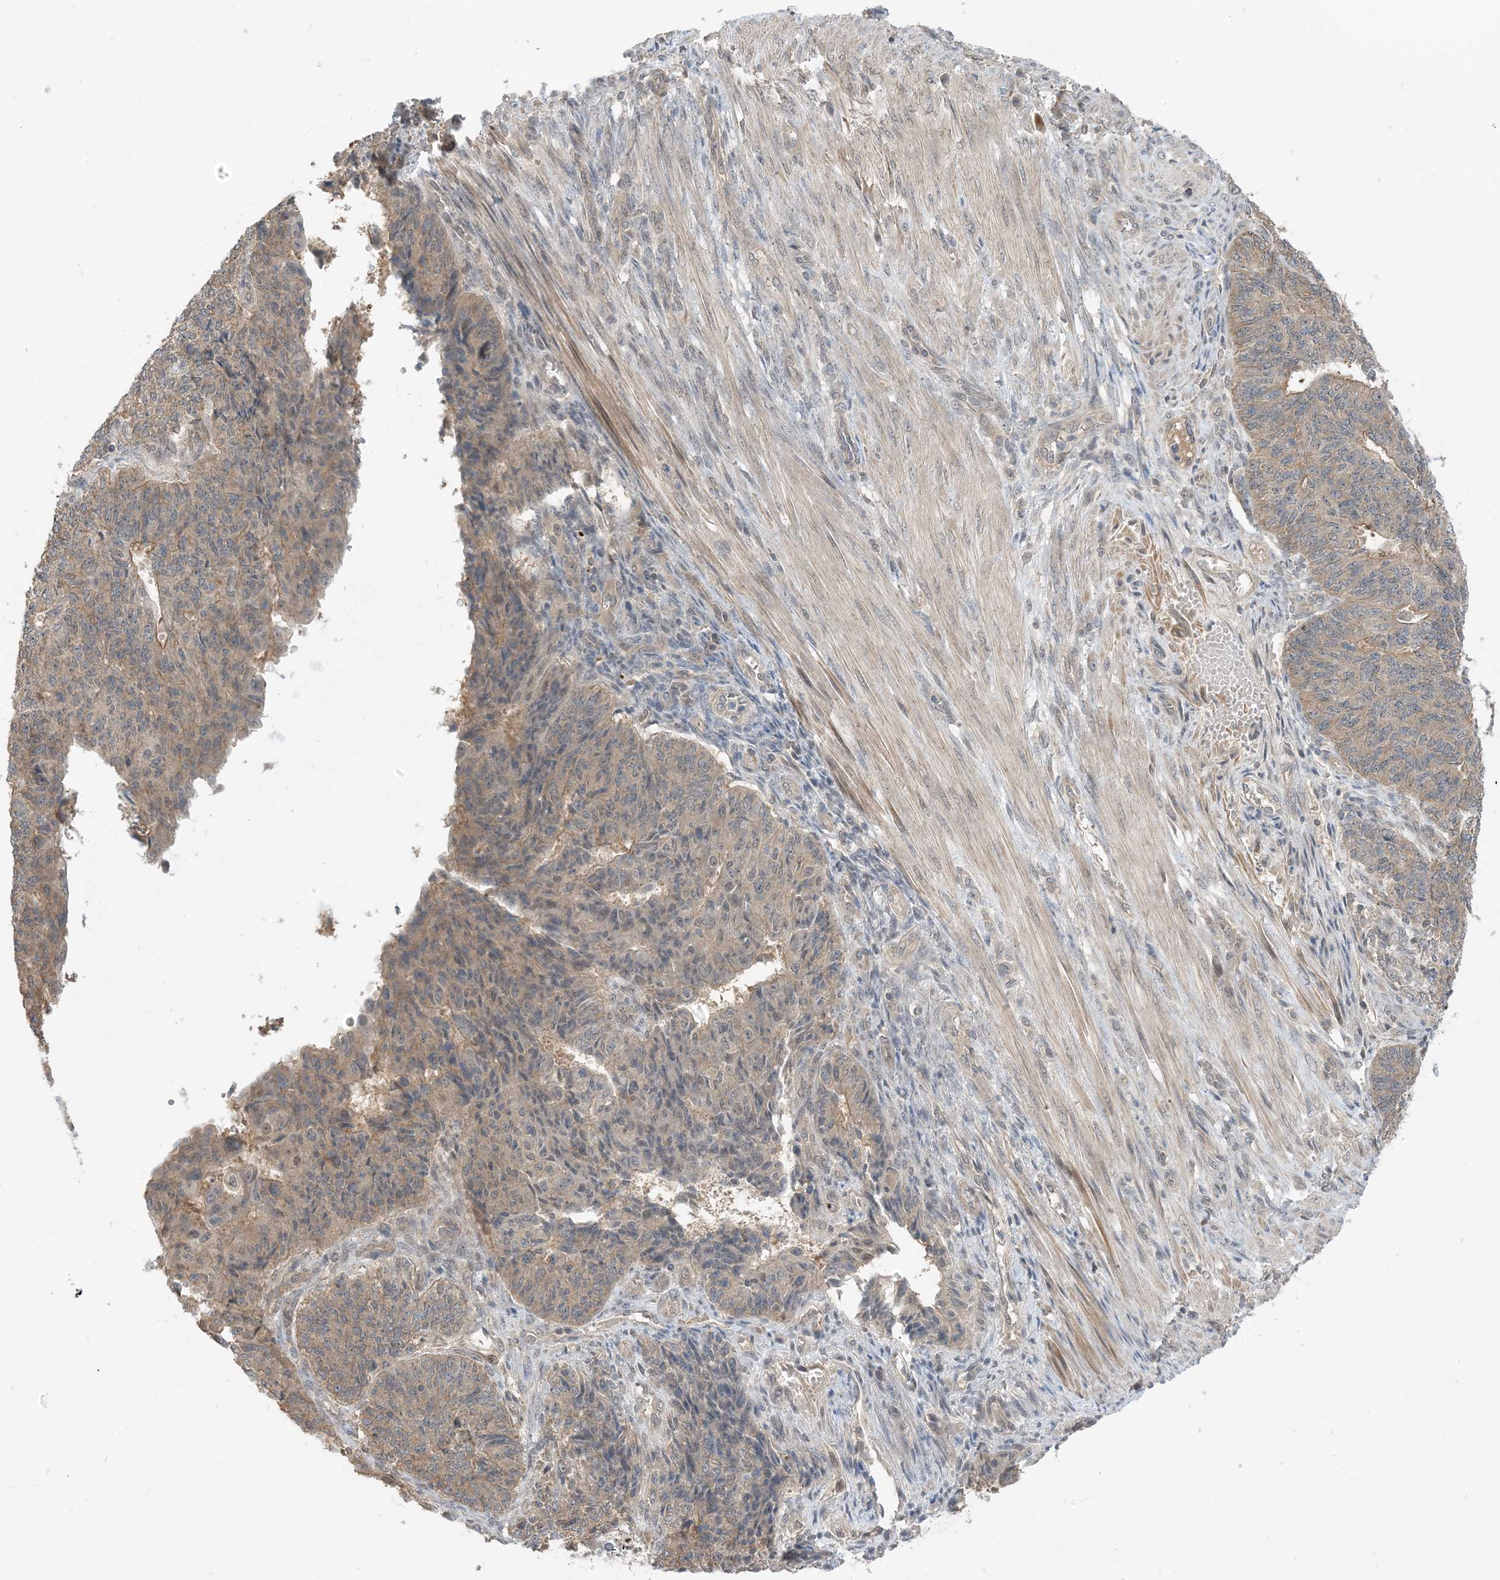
{"staining": {"intensity": "weak", "quantity": "<25%", "location": "cytoplasmic/membranous"}, "tissue": "endometrial cancer", "cell_type": "Tumor cells", "image_type": "cancer", "snomed": [{"axis": "morphology", "description": "Adenocarcinoma, NOS"}, {"axis": "topography", "description": "Endometrium"}], "caption": "Human adenocarcinoma (endometrial) stained for a protein using immunohistochemistry (IHC) exhibits no positivity in tumor cells.", "gene": "WDR26", "patient": {"sex": "female", "age": 32}}